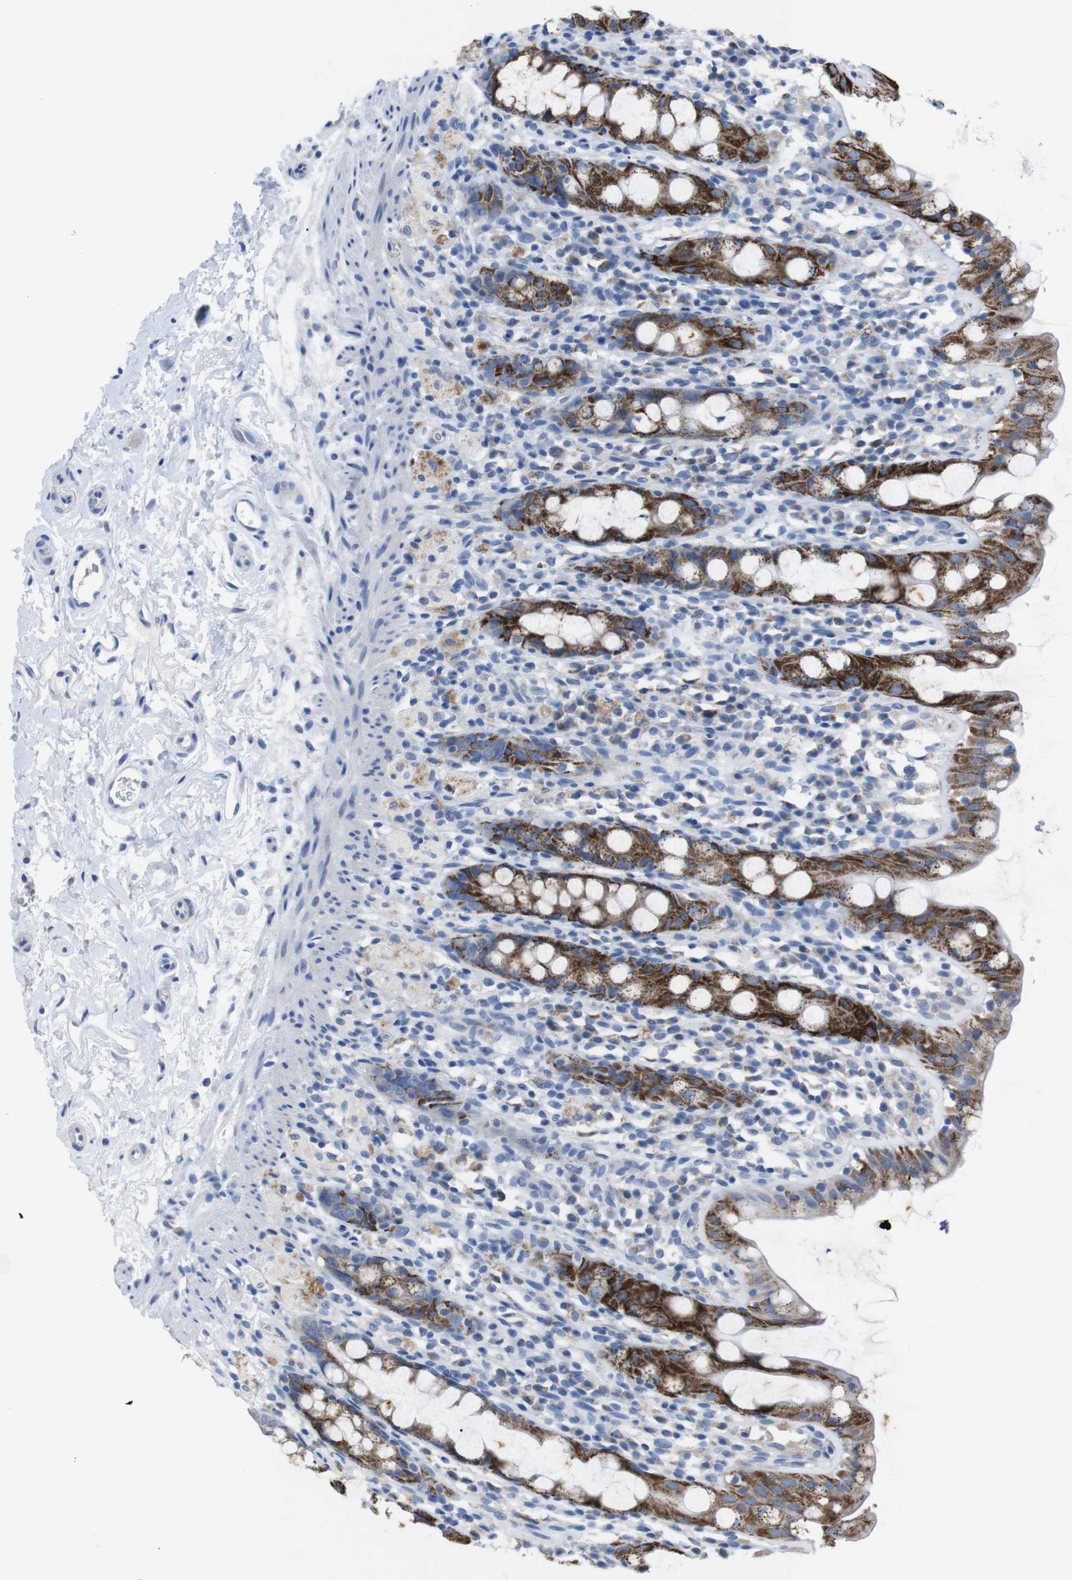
{"staining": {"intensity": "strong", "quantity": ">75%", "location": "cytoplasmic/membranous"}, "tissue": "rectum", "cell_type": "Glandular cells", "image_type": "normal", "snomed": [{"axis": "morphology", "description": "Normal tissue, NOS"}, {"axis": "topography", "description": "Rectum"}], "caption": "A high amount of strong cytoplasmic/membranous staining is appreciated in about >75% of glandular cells in benign rectum.", "gene": "GJB2", "patient": {"sex": "male", "age": 44}}